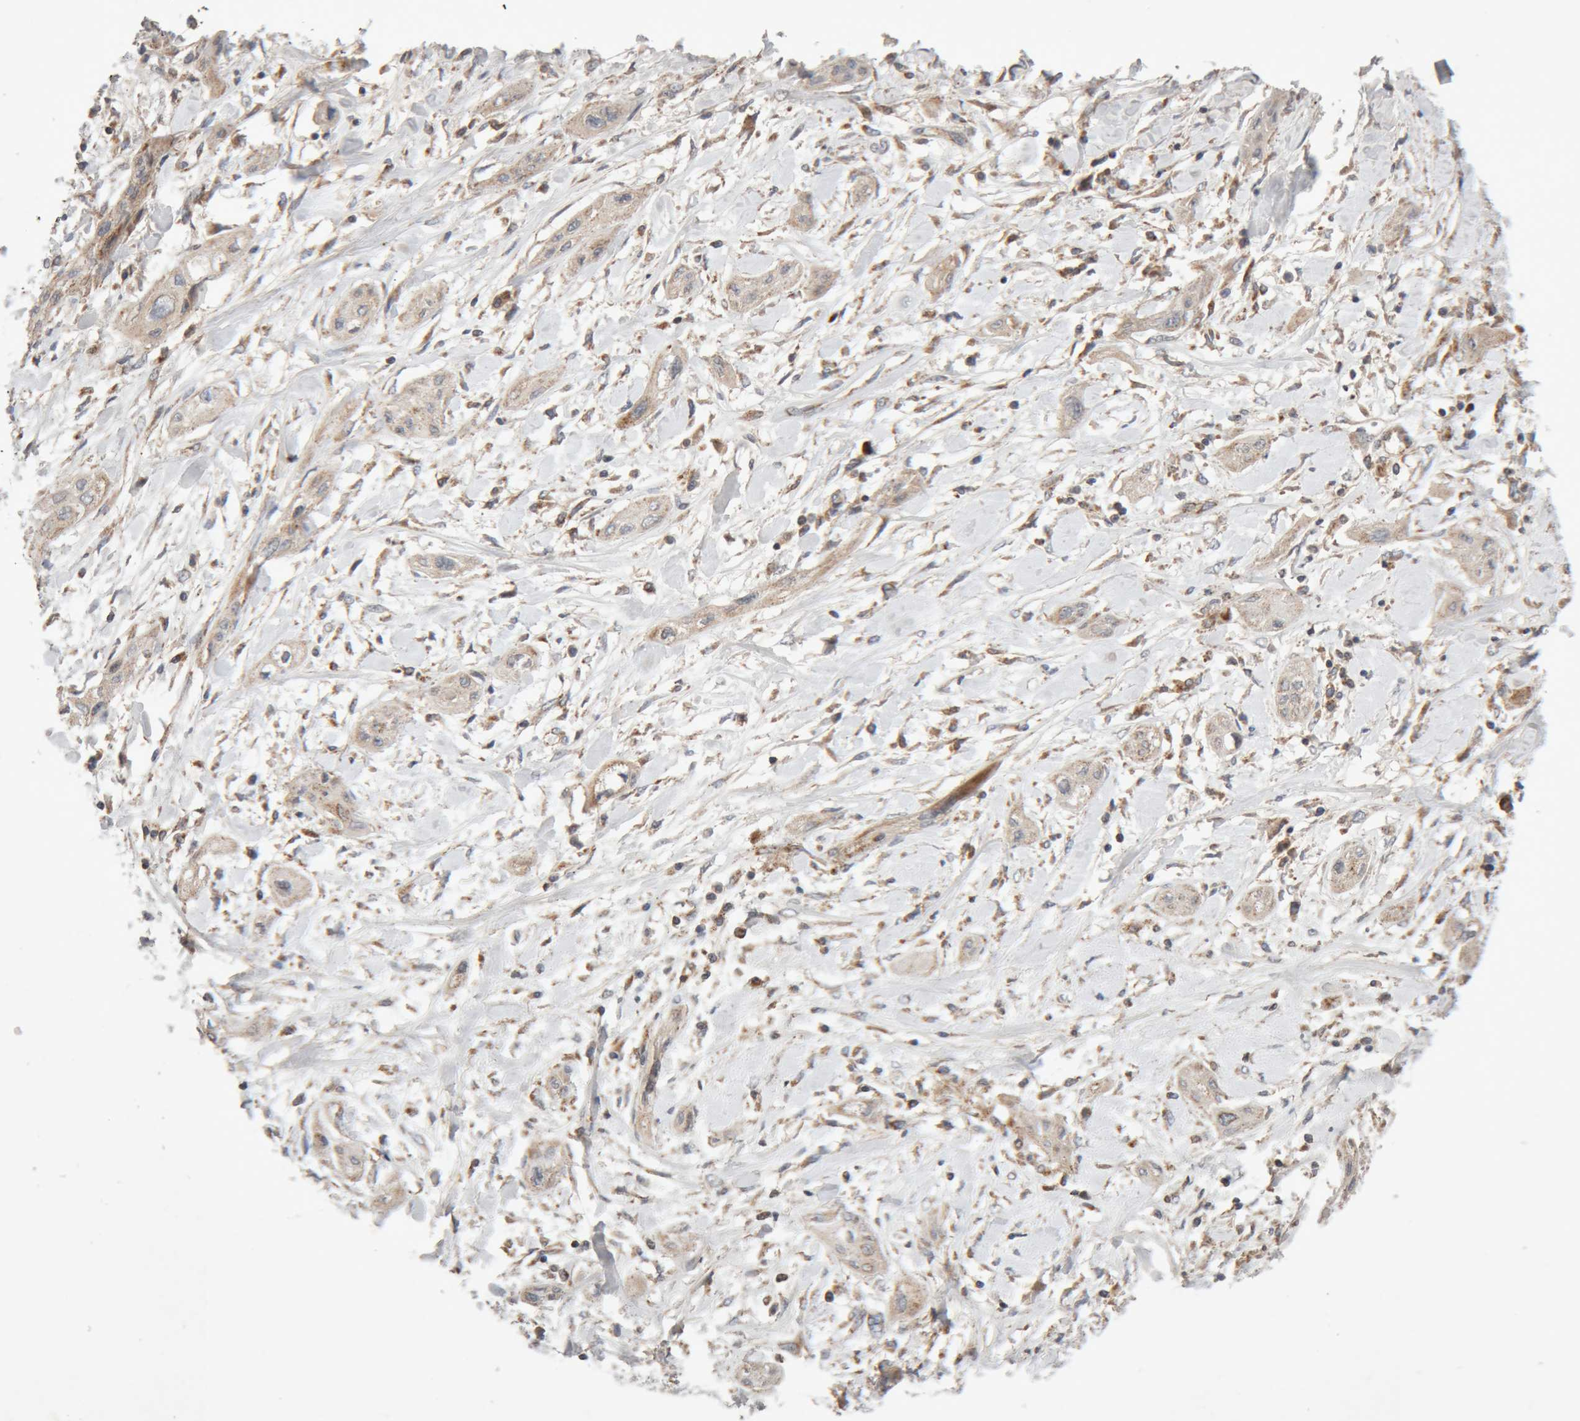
{"staining": {"intensity": "weak", "quantity": "25%-75%", "location": "cytoplasmic/membranous"}, "tissue": "lung cancer", "cell_type": "Tumor cells", "image_type": "cancer", "snomed": [{"axis": "morphology", "description": "Squamous cell carcinoma, NOS"}, {"axis": "topography", "description": "Lung"}], "caption": "DAB immunohistochemical staining of squamous cell carcinoma (lung) shows weak cytoplasmic/membranous protein positivity in approximately 25%-75% of tumor cells. The staining was performed using DAB (3,3'-diaminobenzidine), with brown indicating positive protein expression. Nuclei are stained blue with hematoxylin.", "gene": "KIF21B", "patient": {"sex": "female", "age": 47}}